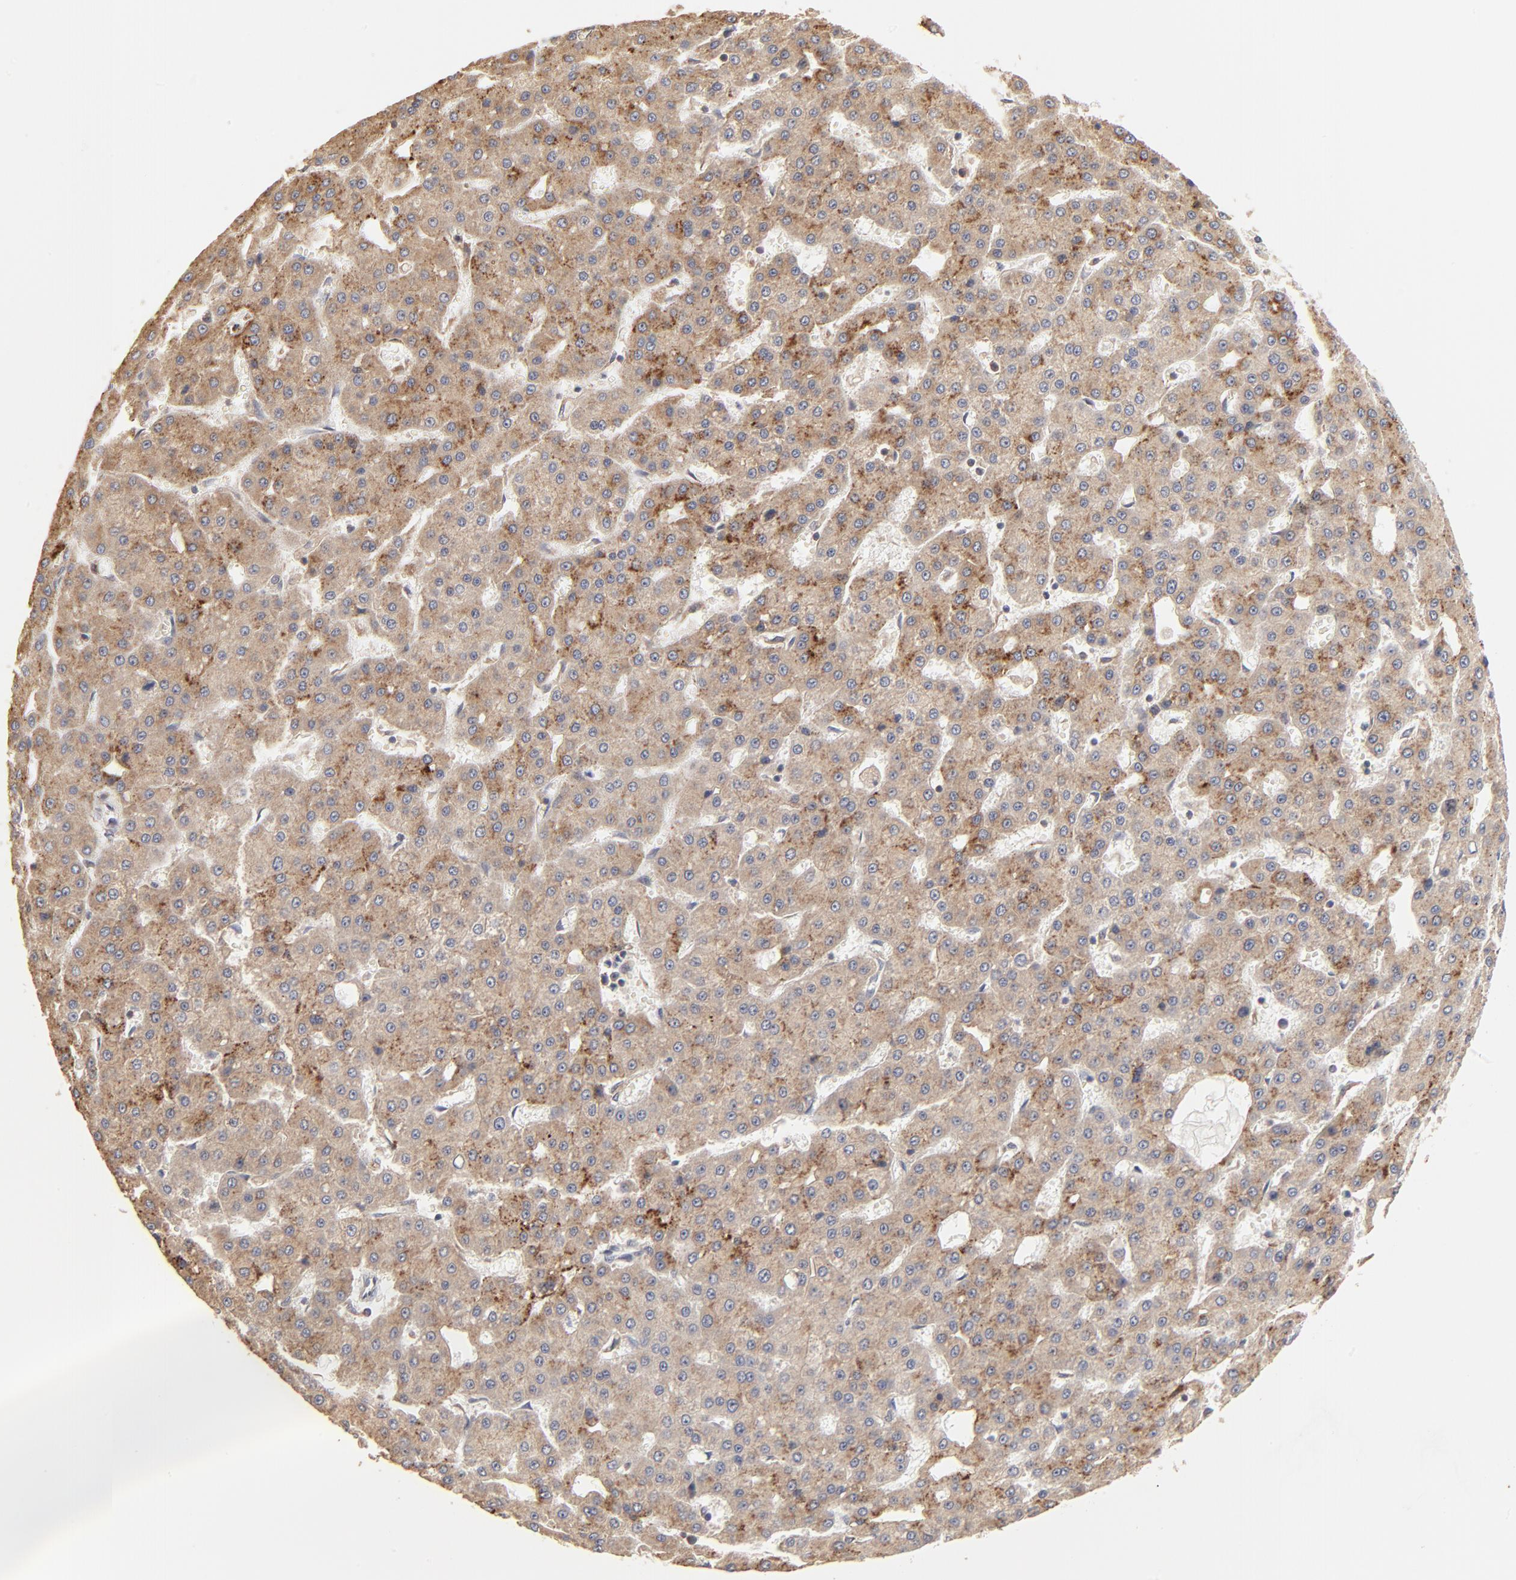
{"staining": {"intensity": "moderate", "quantity": "25%-75%", "location": "cytoplasmic/membranous"}, "tissue": "liver cancer", "cell_type": "Tumor cells", "image_type": "cancer", "snomed": [{"axis": "morphology", "description": "Carcinoma, Hepatocellular, NOS"}, {"axis": "topography", "description": "Liver"}], "caption": "Moderate cytoplasmic/membranous protein expression is seen in approximately 25%-75% of tumor cells in hepatocellular carcinoma (liver).", "gene": "RNF213", "patient": {"sex": "male", "age": 47}}